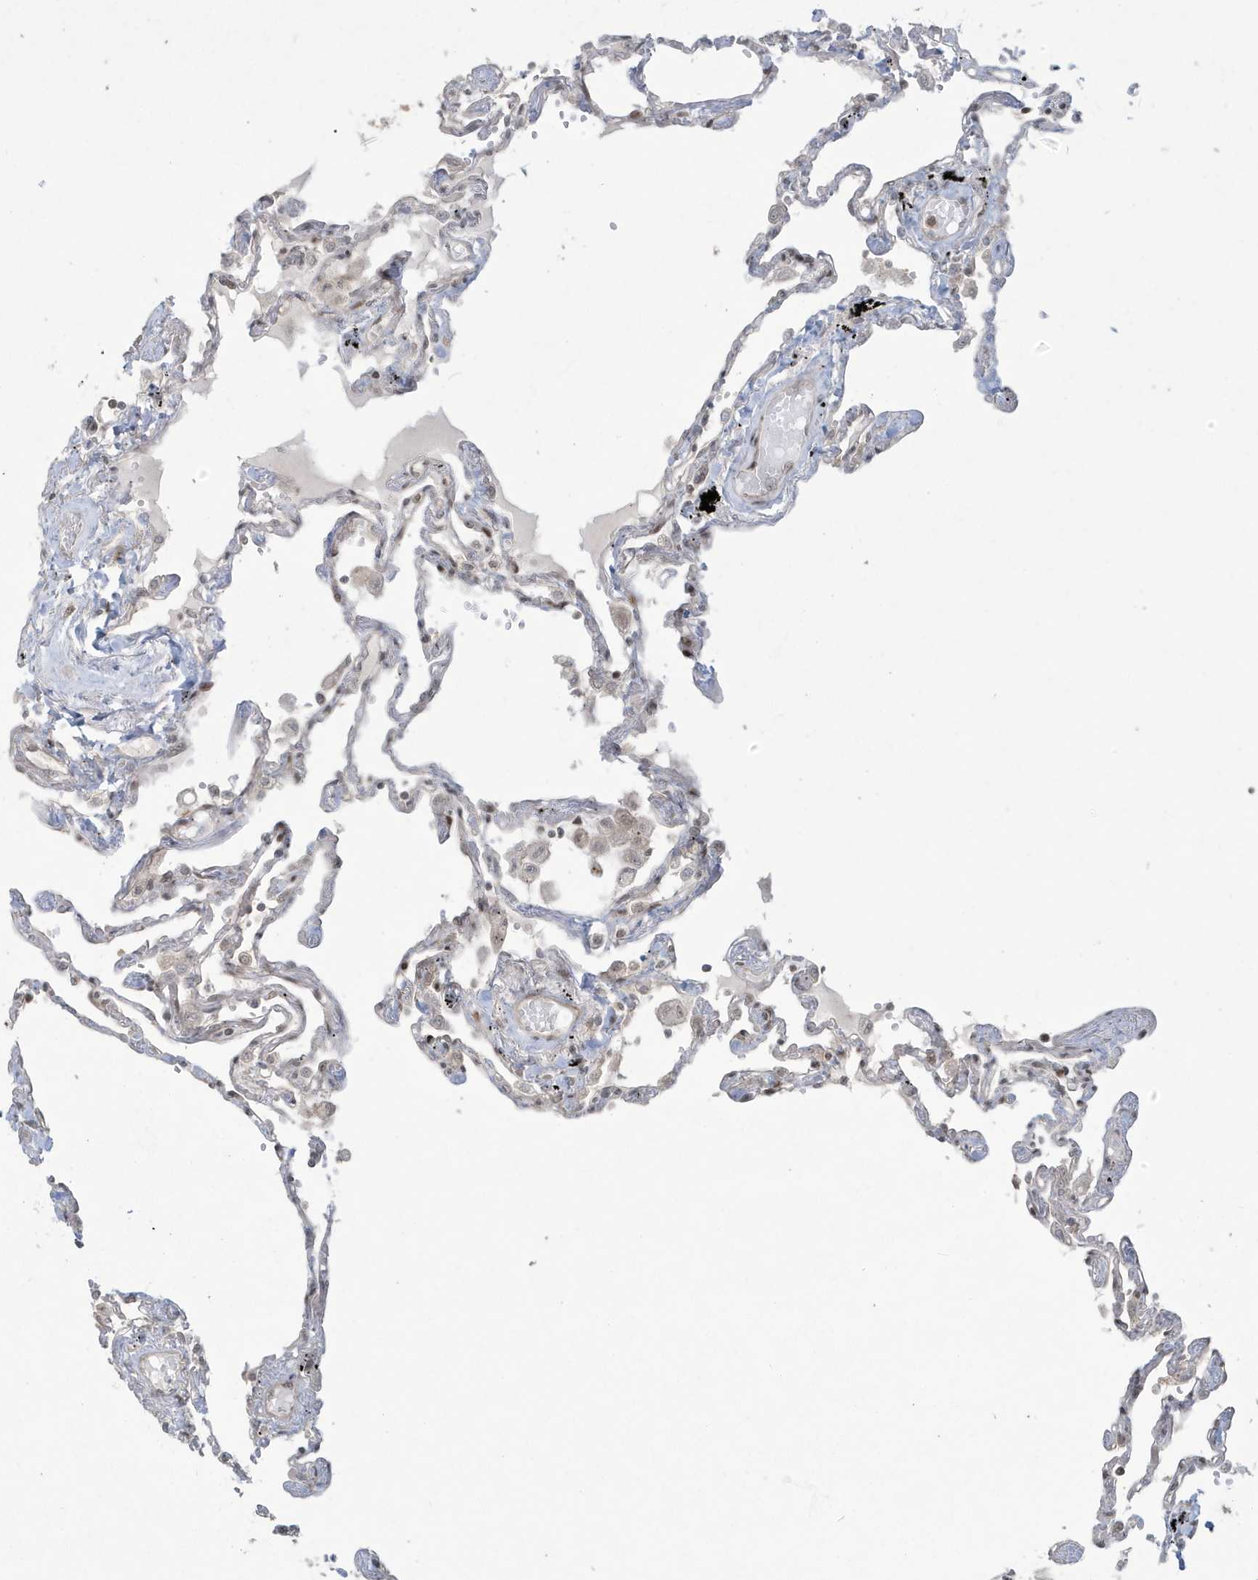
{"staining": {"intensity": "weak", "quantity": "25%-75%", "location": "nuclear"}, "tissue": "lung", "cell_type": "Alveolar cells", "image_type": "normal", "snomed": [{"axis": "morphology", "description": "Normal tissue, NOS"}, {"axis": "topography", "description": "Lung"}], "caption": "A histopathology image of human lung stained for a protein demonstrates weak nuclear brown staining in alveolar cells.", "gene": "C1orf52", "patient": {"sex": "female", "age": 67}}